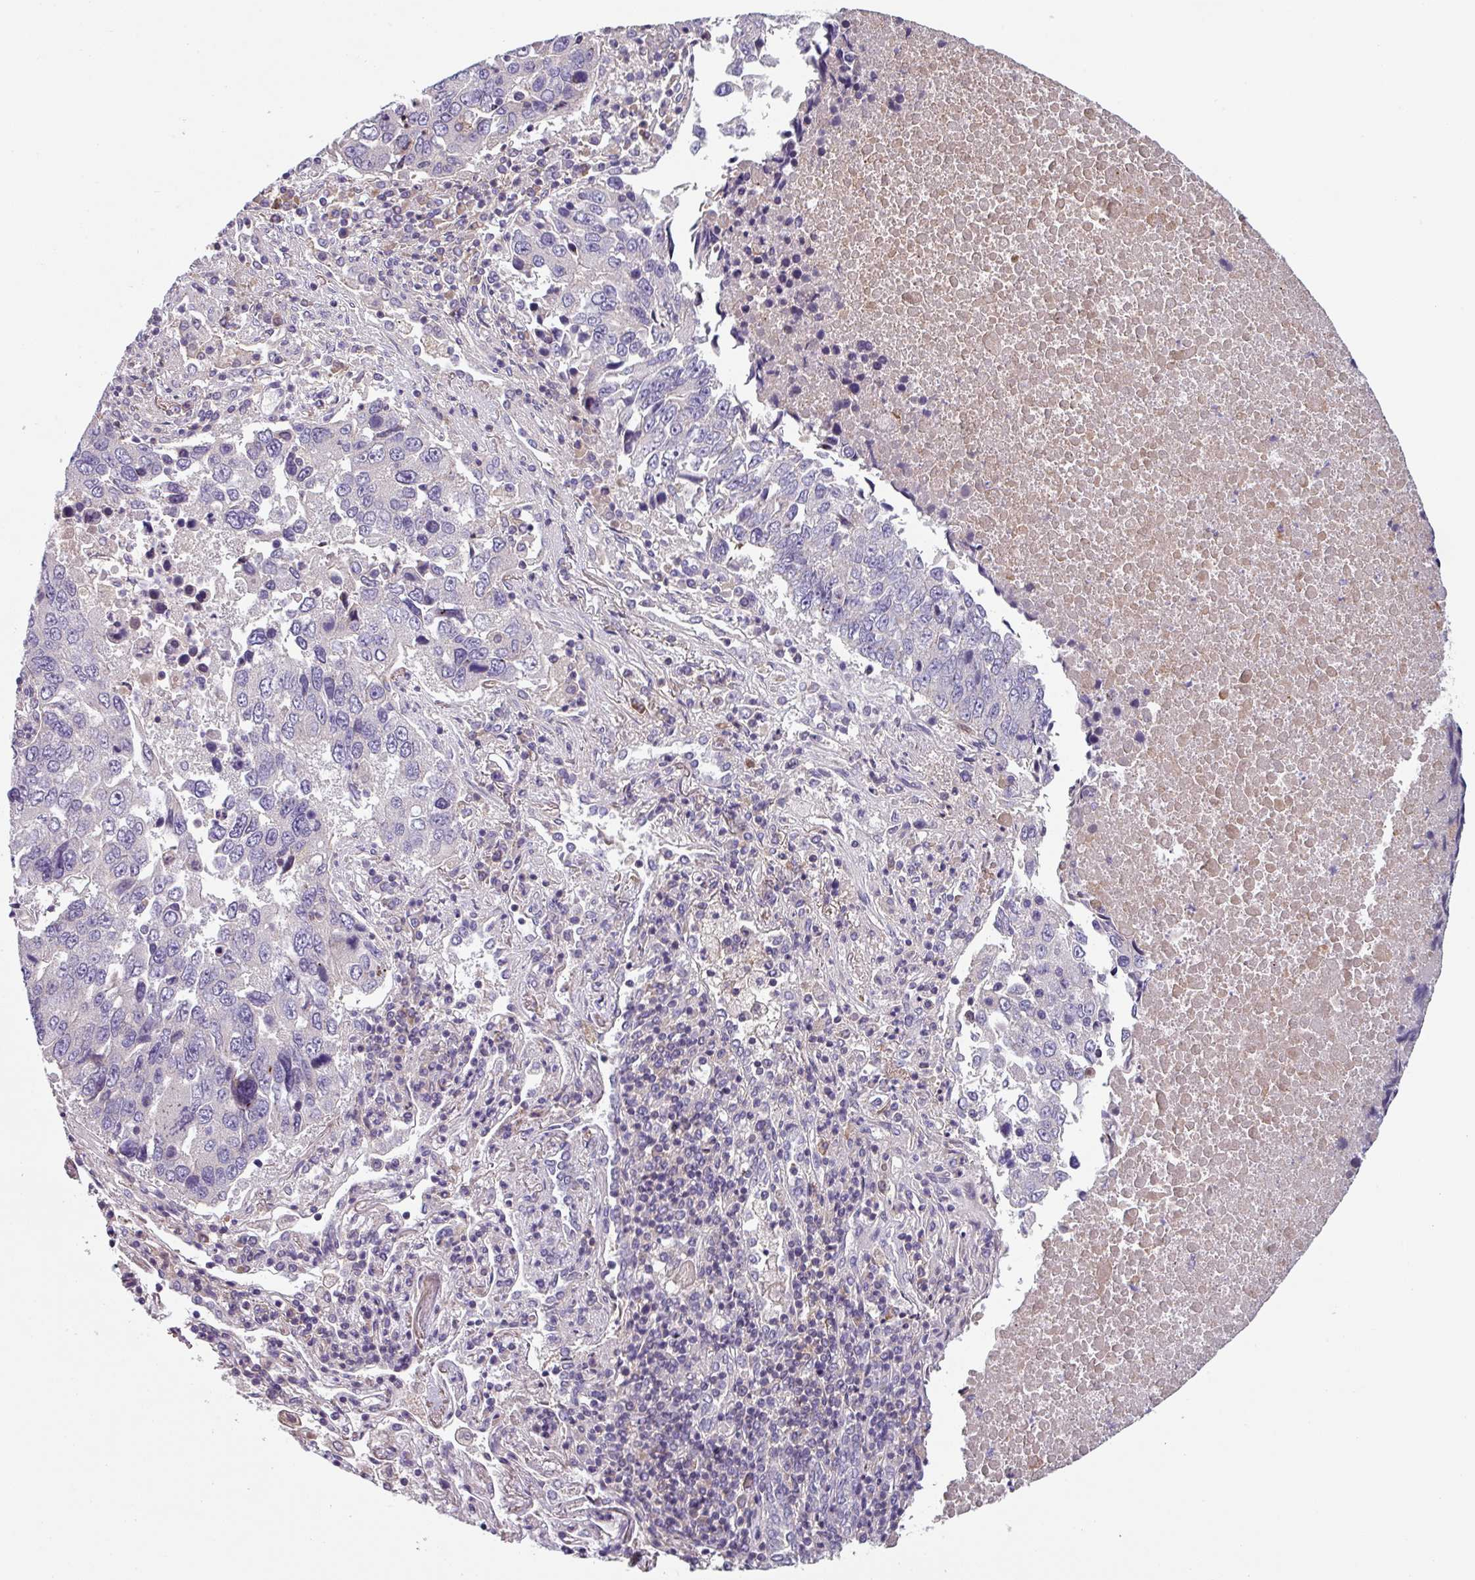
{"staining": {"intensity": "negative", "quantity": "none", "location": "none"}, "tissue": "lung cancer", "cell_type": "Tumor cells", "image_type": "cancer", "snomed": [{"axis": "morphology", "description": "Squamous cell carcinoma, NOS"}, {"axis": "topography", "description": "Lung"}], "caption": "There is no significant expression in tumor cells of squamous cell carcinoma (lung).", "gene": "TMEM132A", "patient": {"sex": "female", "age": 66}}